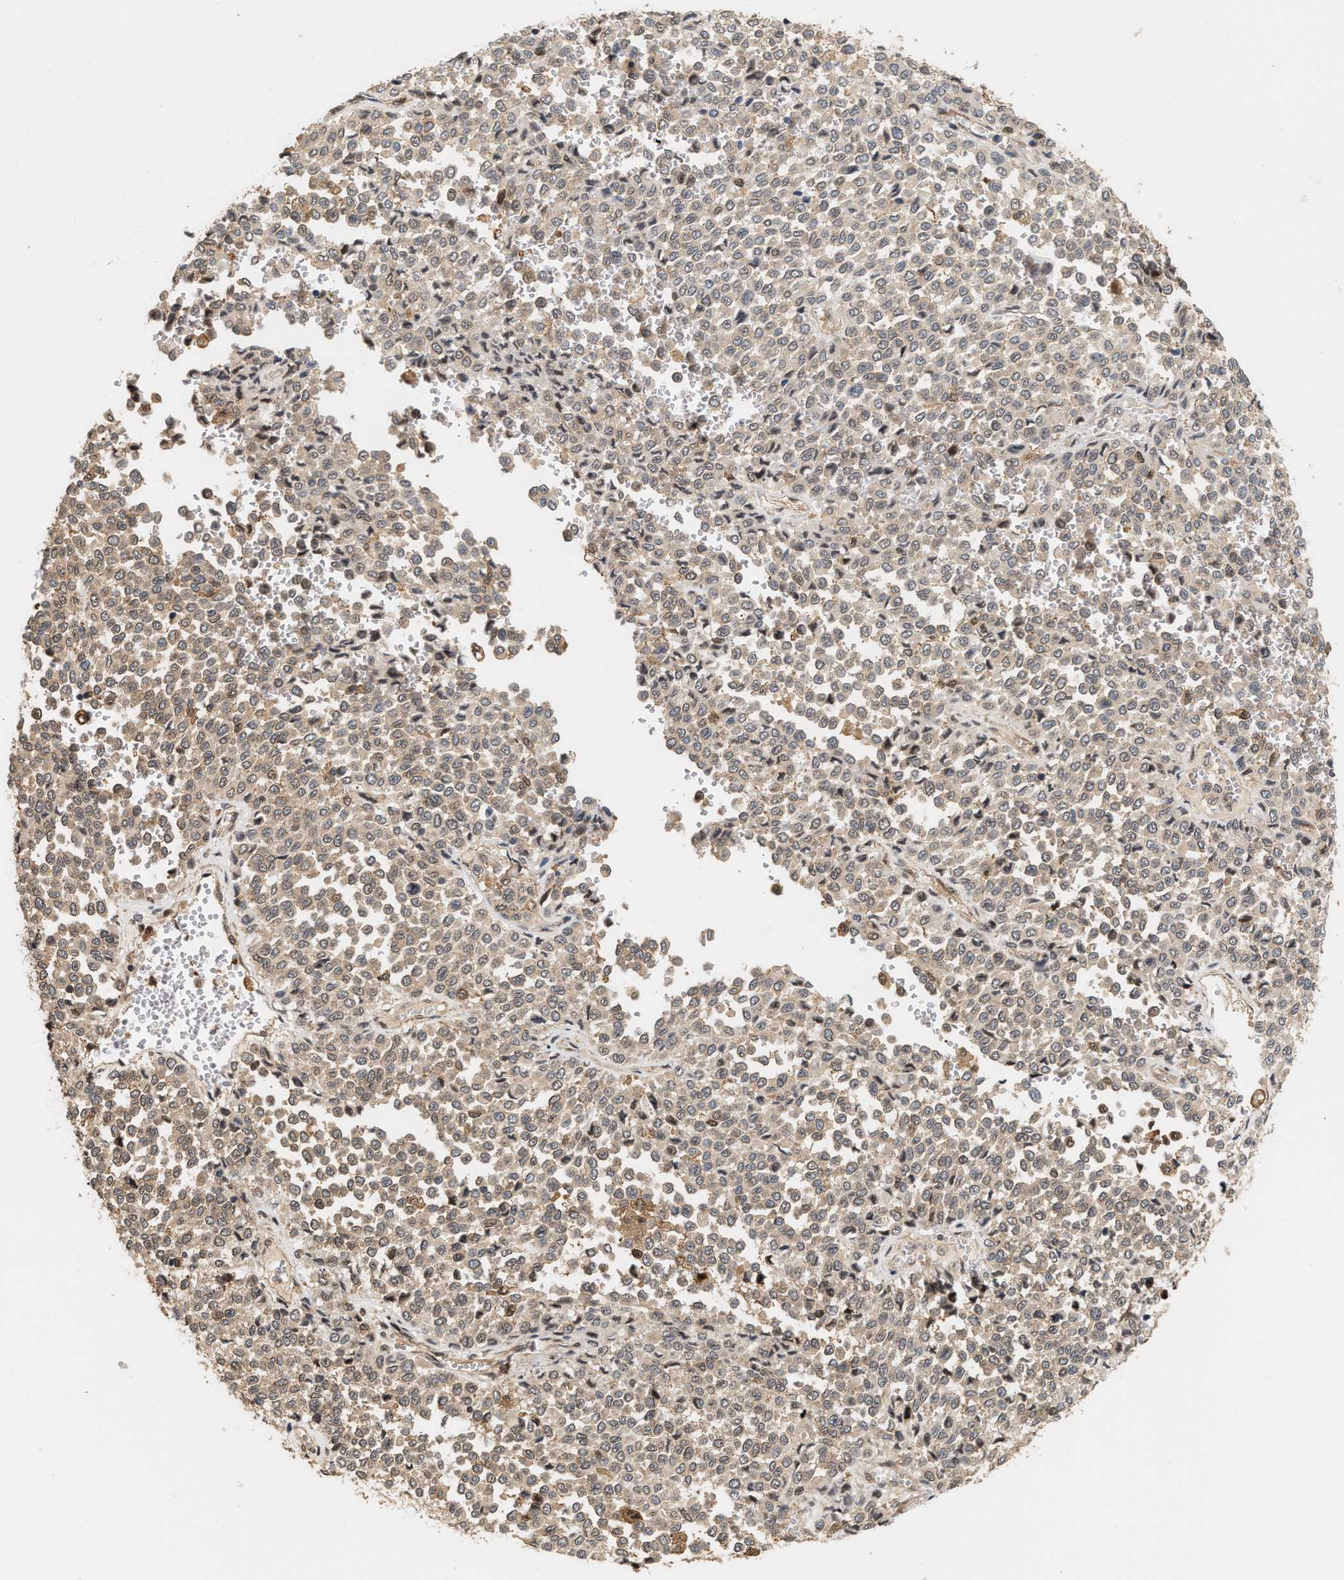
{"staining": {"intensity": "weak", "quantity": ">75%", "location": "cytoplasmic/membranous"}, "tissue": "melanoma", "cell_type": "Tumor cells", "image_type": "cancer", "snomed": [{"axis": "morphology", "description": "Malignant melanoma, Metastatic site"}, {"axis": "topography", "description": "Pancreas"}], "caption": "Brown immunohistochemical staining in human malignant melanoma (metastatic site) displays weak cytoplasmic/membranous staining in approximately >75% of tumor cells.", "gene": "ABHD5", "patient": {"sex": "female", "age": 30}}